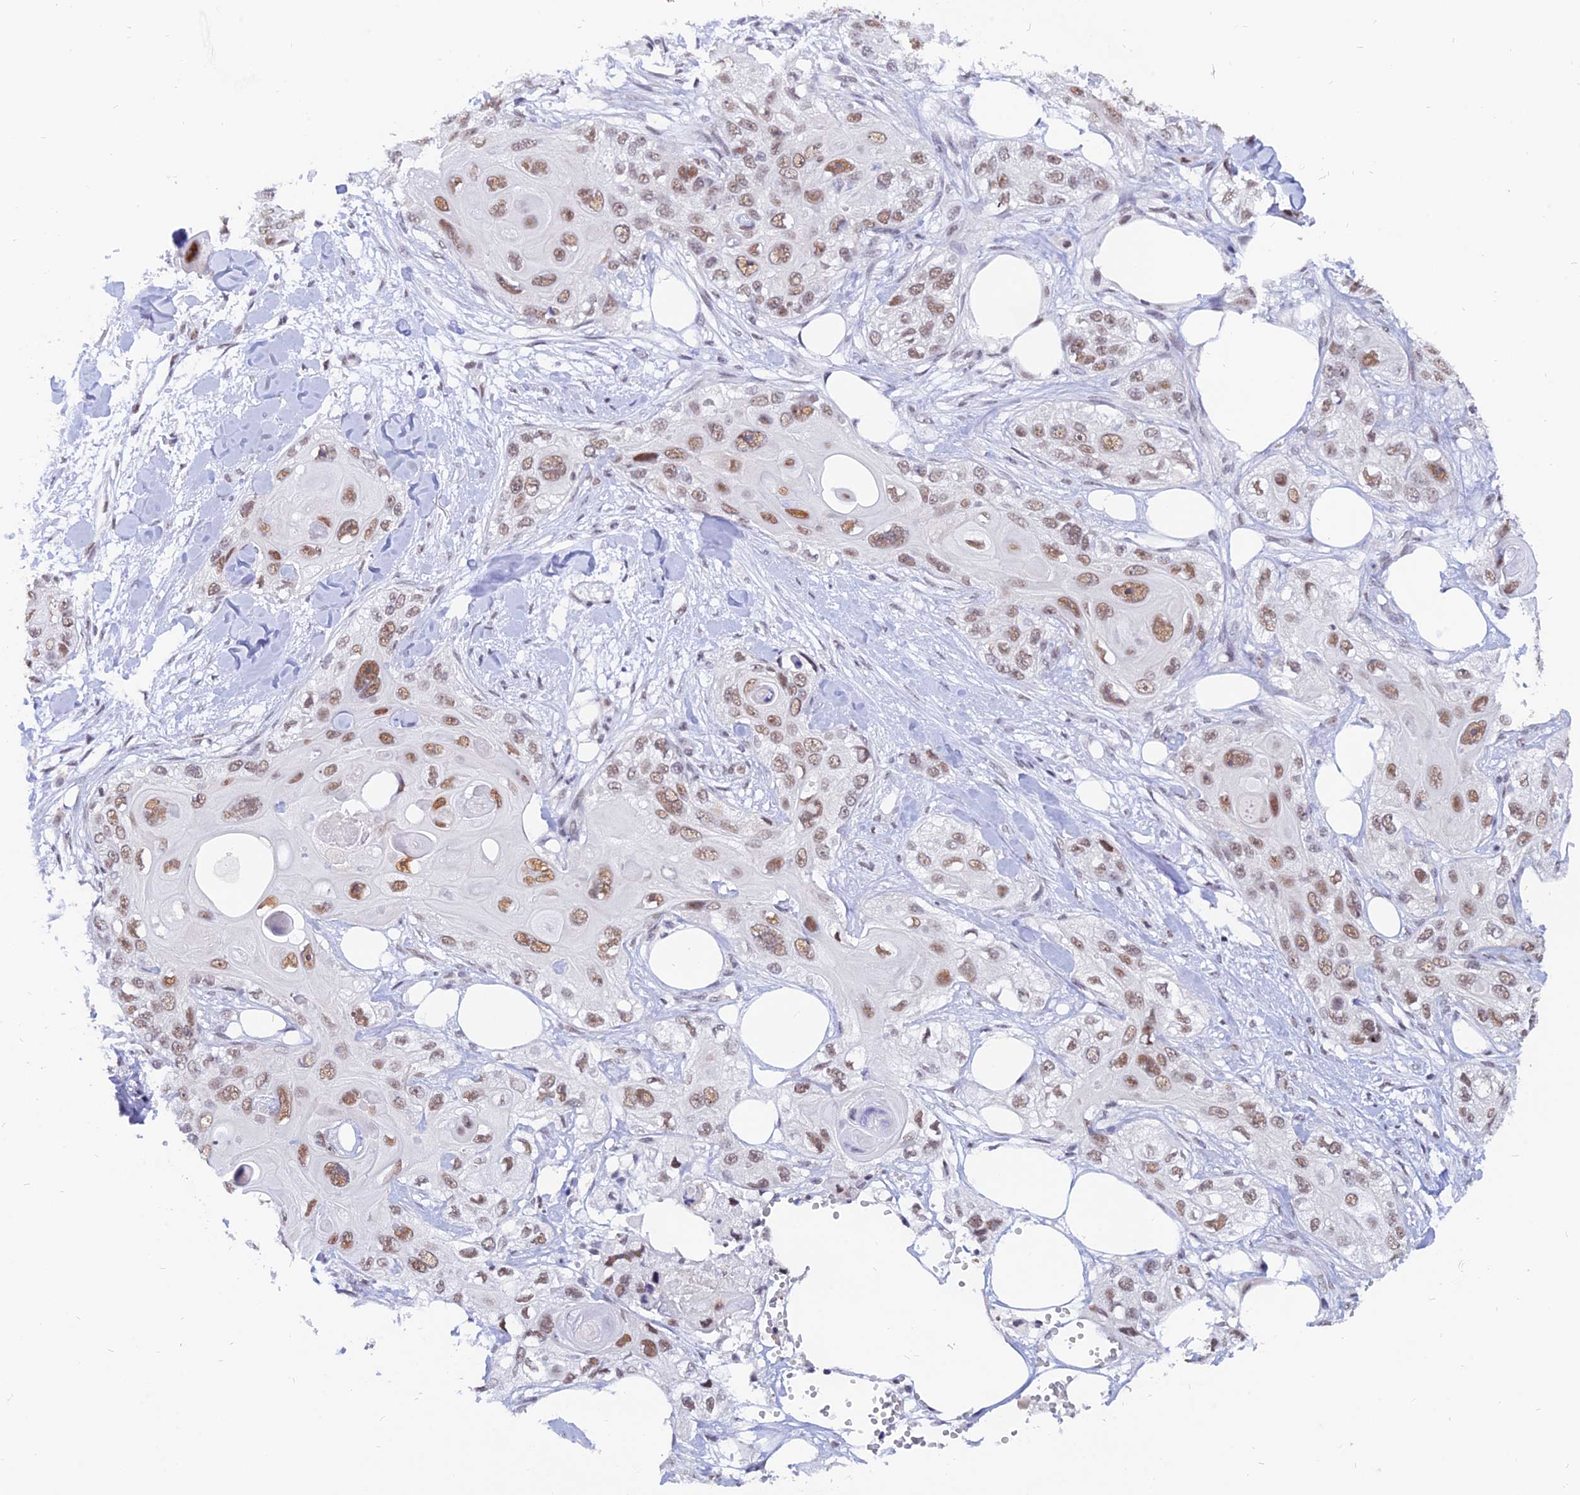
{"staining": {"intensity": "moderate", "quantity": ">75%", "location": "nuclear"}, "tissue": "skin cancer", "cell_type": "Tumor cells", "image_type": "cancer", "snomed": [{"axis": "morphology", "description": "Normal tissue, NOS"}, {"axis": "morphology", "description": "Squamous cell carcinoma, NOS"}, {"axis": "topography", "description": "Skin"}], "caption": "This is an image of immunohistochemistry (IHC) staining of skin cancer (squamous cell carcinoma), which shows moderate staining in the nuclear of tumor cells.", "gene": "DPY30", "patient": {"sex": "male", "age": 72}}